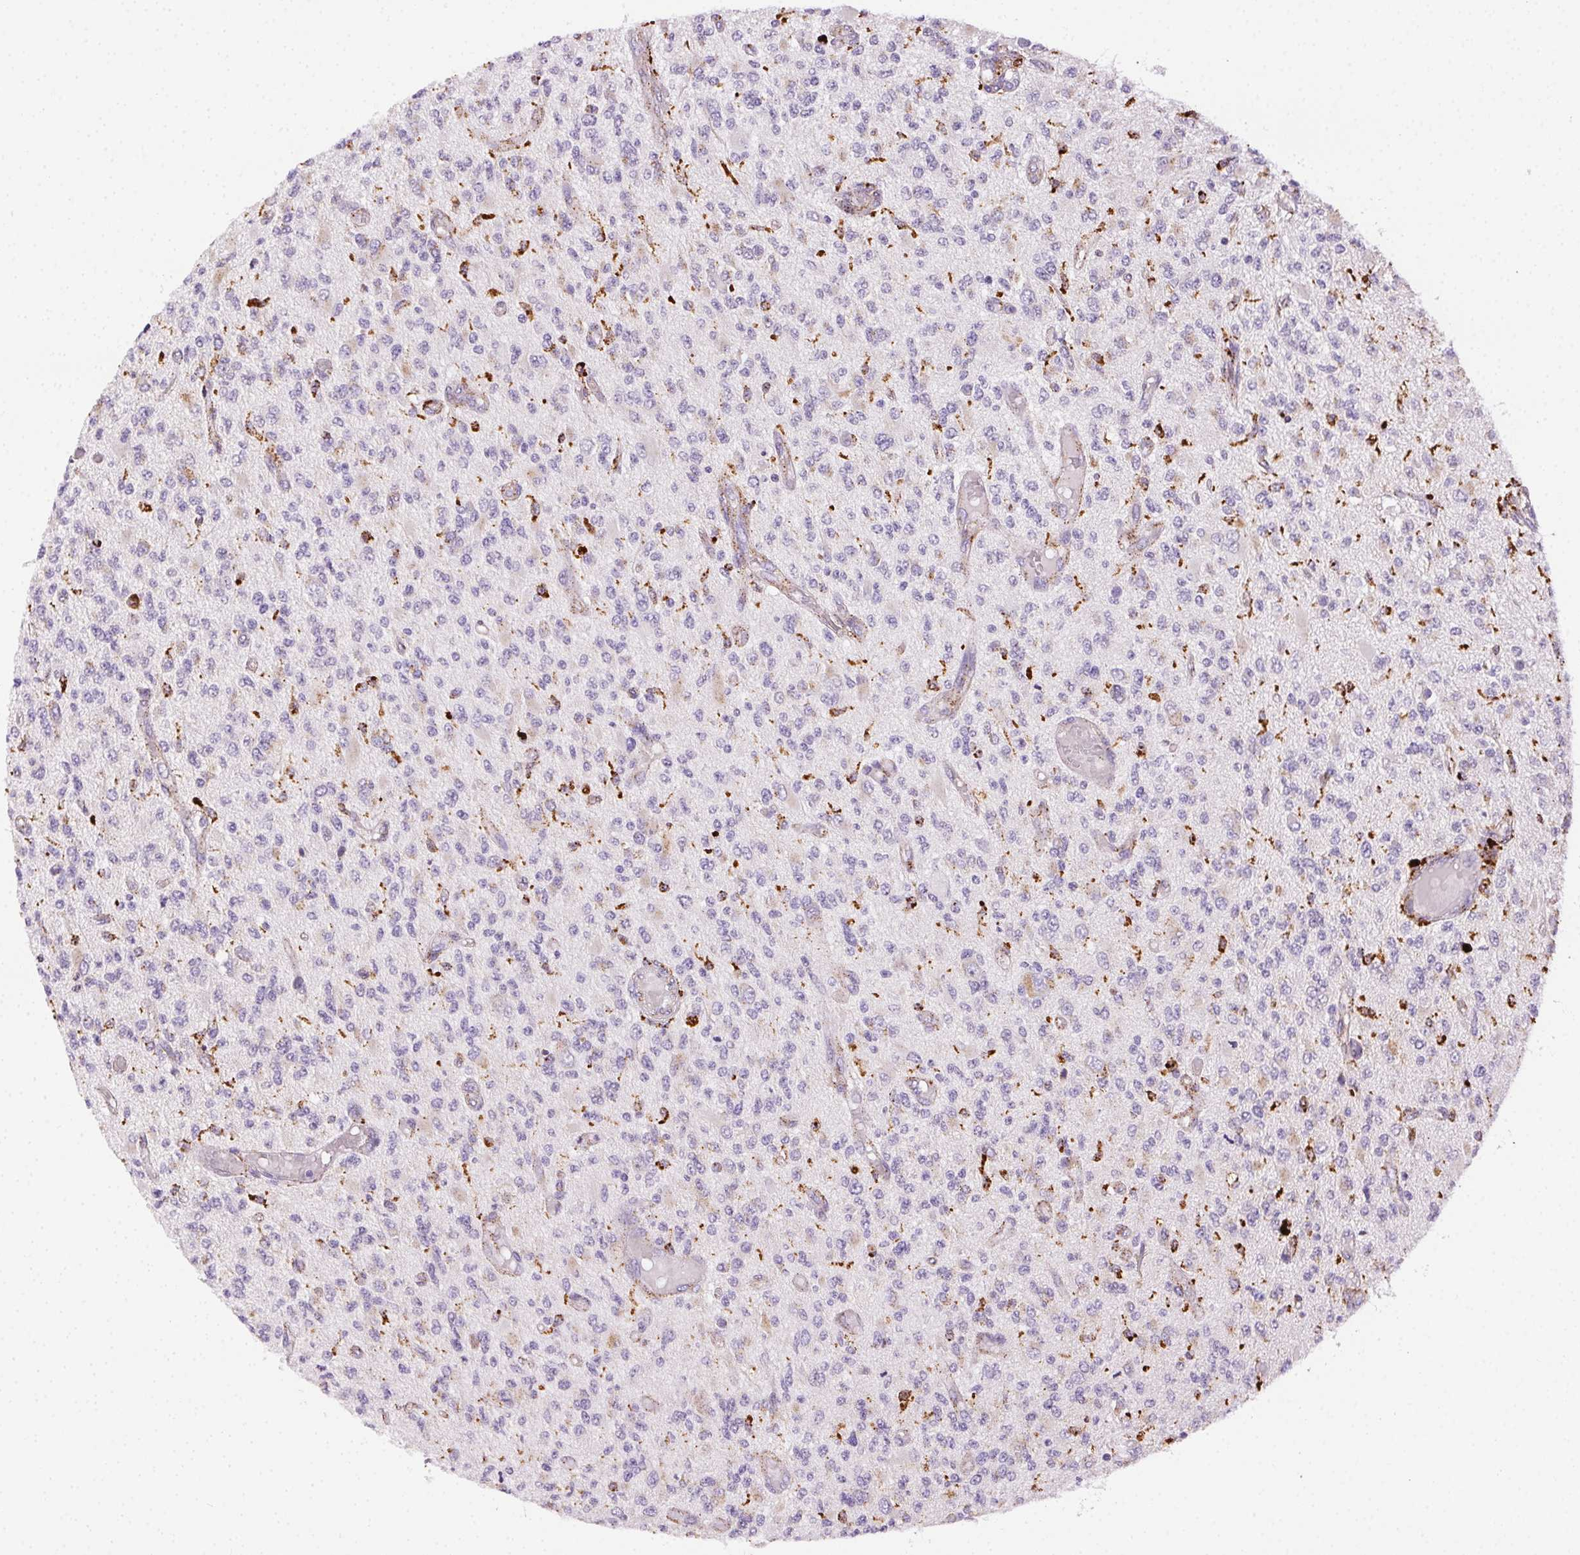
{"staining": {"intensity": "negative", "quantity": "none", "location": "none"}, "tissue": "glioma", "cell_type": "Tumor cells", "image_type": "cancer", "snomed": [{"axis": "morphology", "description": "Glioma, malignant, High grade"}, {"axis": "topography", "description": "Brain"}], "caption": "Tumor cells show no significant positivity in glioma. (Immunohistochemistry, brightfield microscopy, high magnification).", "gene": "SCPEP1", "patient": {"sex": "female", "age": 63}}